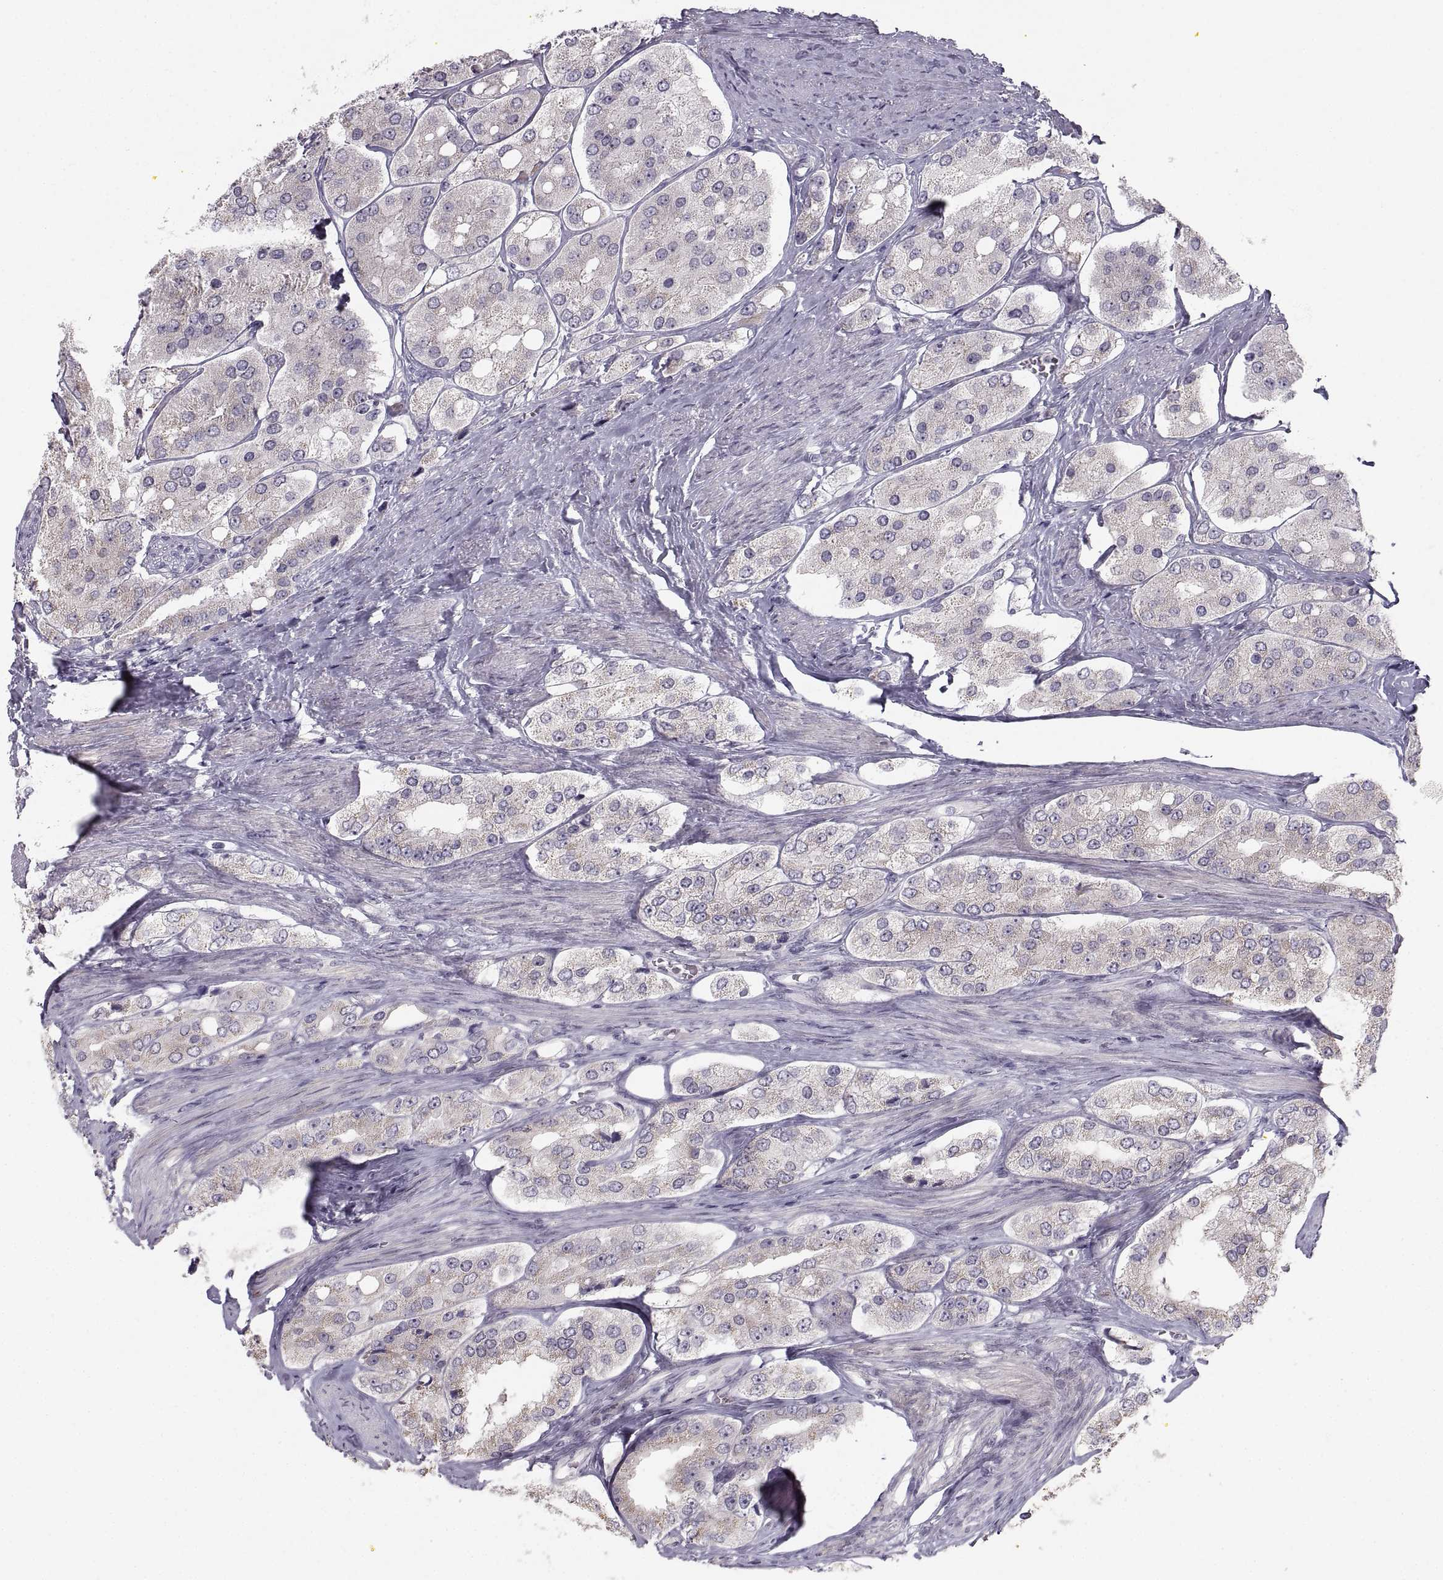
{"staining": {"intensity": "negative", "quantity": "none", "location": "none"}, "tissue": "prostate cancer", "cell_type": "Tumor cells", "image_type": "cancer", "snomed": [{"axis": "morphology", "description": "Adenocarcinoma, Low grade"}, {"axis": "topography", "description": "Prostate"}], "caption": "The micrograph reveals no significant expression in tumor cells of prostate low-grade adenocarcinoma.", "gene": "ZNF185", "patient": {"sex": "male", "age": 69}}